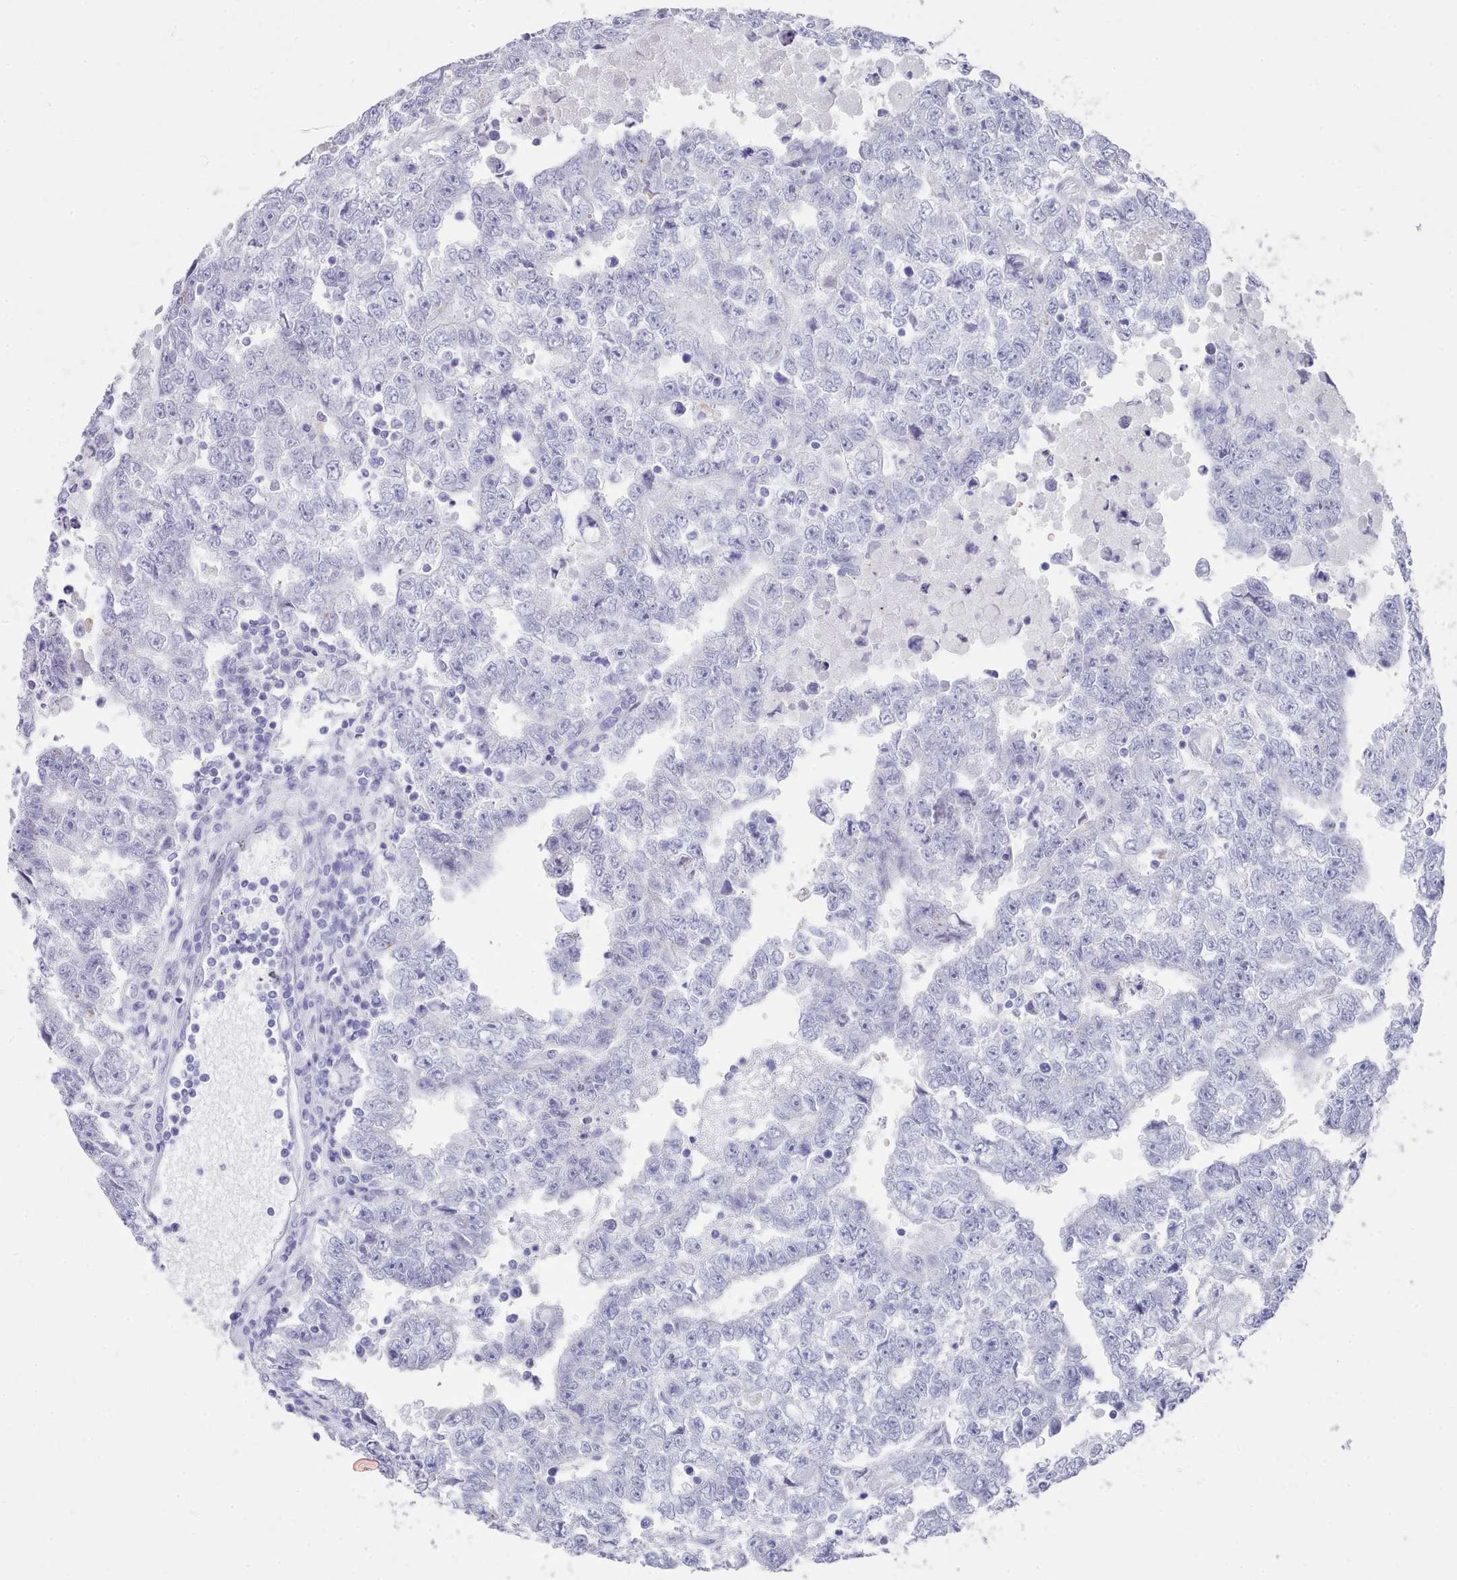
{"staining": {"intensity": "negative", "quantity": "none", "location": "none"}, "tissue": "testis cancer", "cell_type": "Tumor cells", "image_type": "cancer", "snomed": [{"axis": "morphology", "description": "Carcinoma, Embryonal, NOS"}, {"axis": "topography", "description": "Testis"}], "caption": "The micrograph demonstrates no significant positivity in tumor cells of embryonal carcinoma (testis).", "gene": "LRRC37A", "patient": {"sex": "male", "age": 25}}